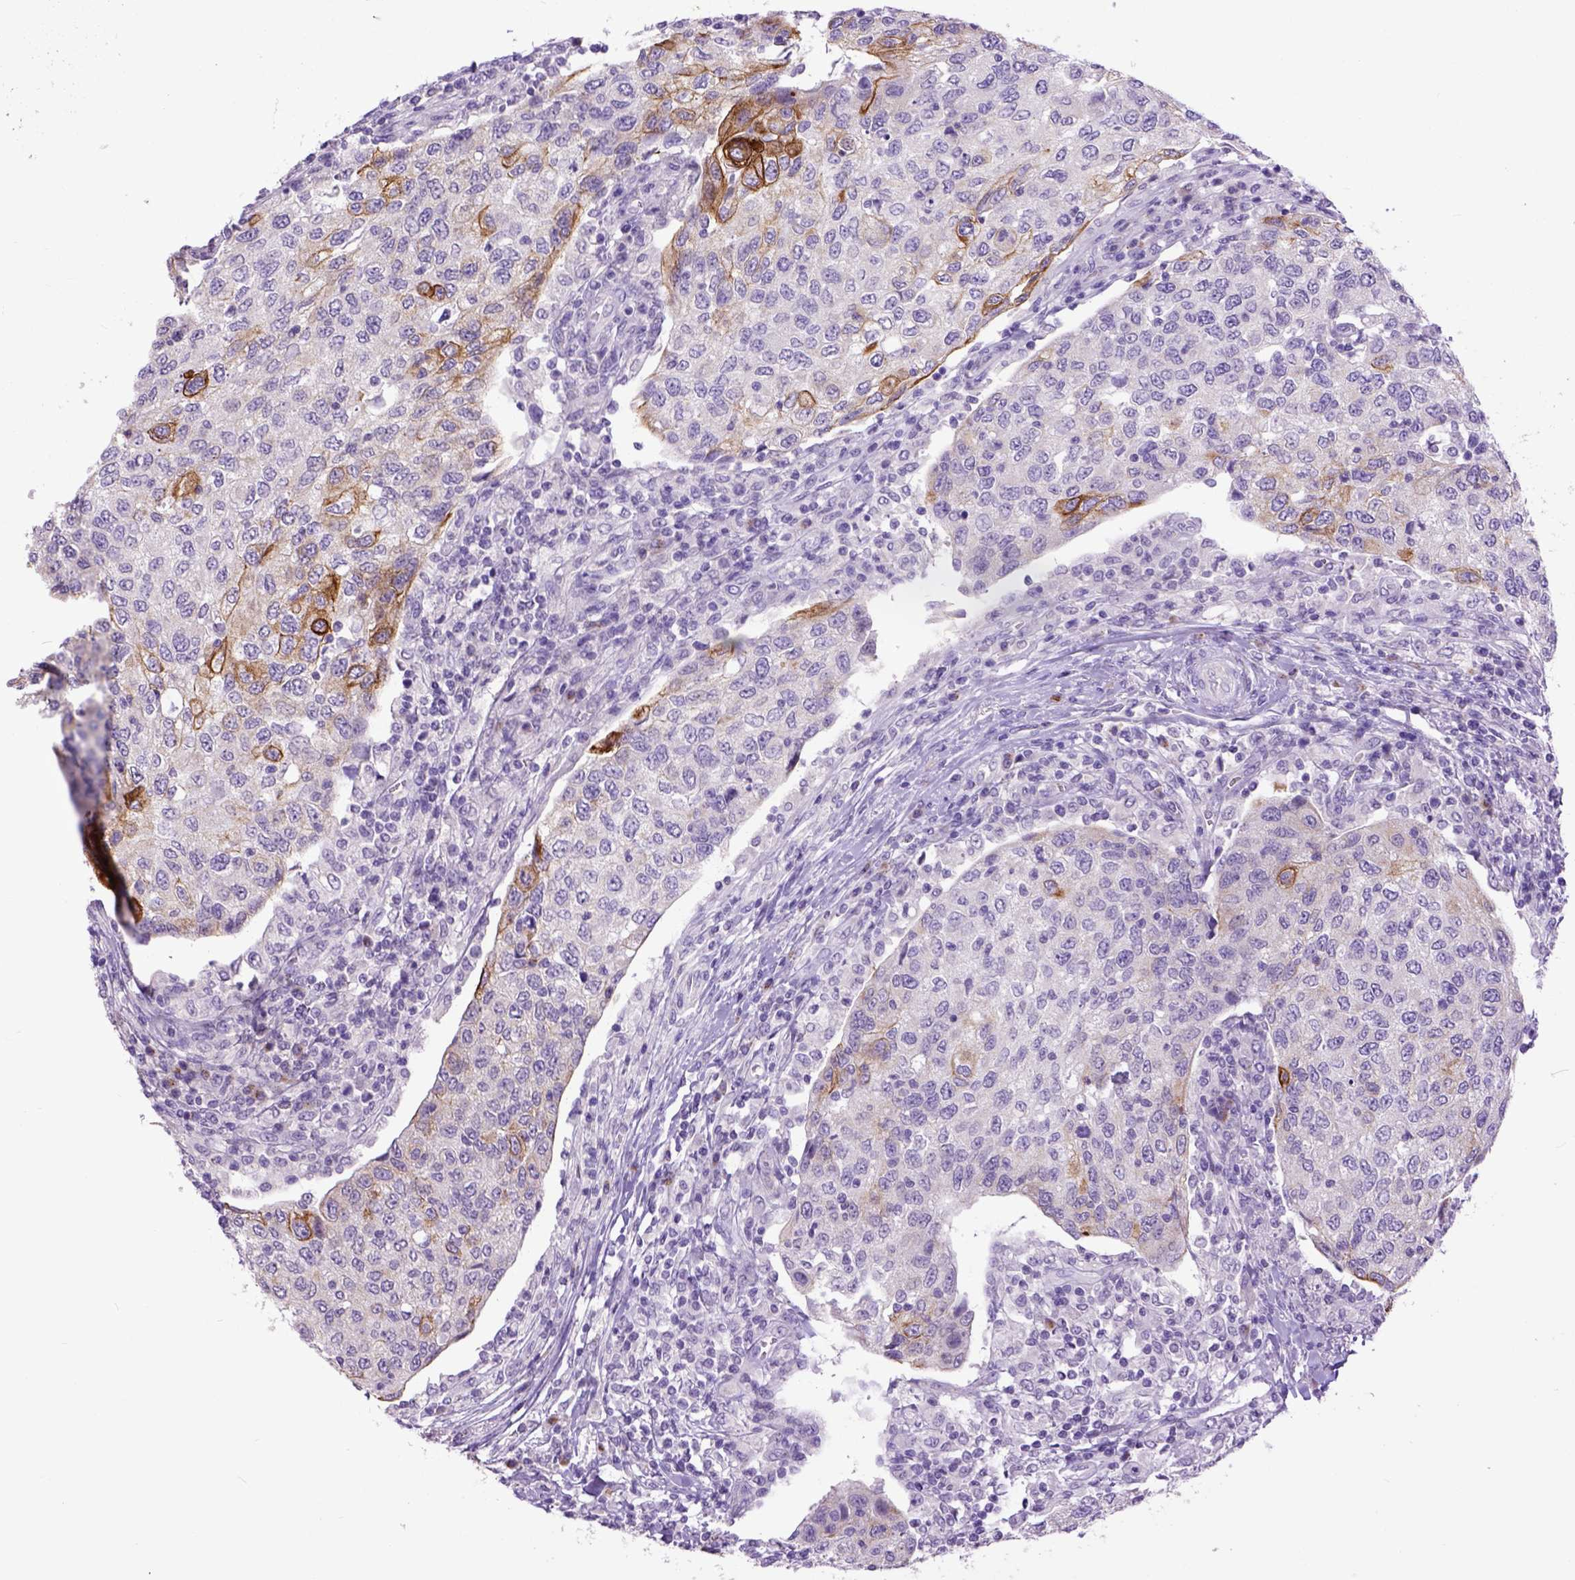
{"staining": {"intensity": "moderate", "quantity": "<25%", "location": "cytoplasmic/membranous"}, "tissue": "urothelial cancer", "cell_type": "Tumor cells", "image_type": "cancer", "snomed": [{"axis": "morphology", "description": "Urothelial carcinoma, High grade"}, {"axis": "topography", "description": "Urinary bladder"}], "caption": "The micrograph shows staining of high-grade urothelial carcinoma, revealing moderate cytoplasmic/membranous protein expression (brown color) within tumor cells. The protein of interest is stained brown, and the nuclei are stained in blue (DAB IHC with brightfield microscopy, high magnification).", "gene": "RAB25", "patient": {"sex": "female", "age": 78}}